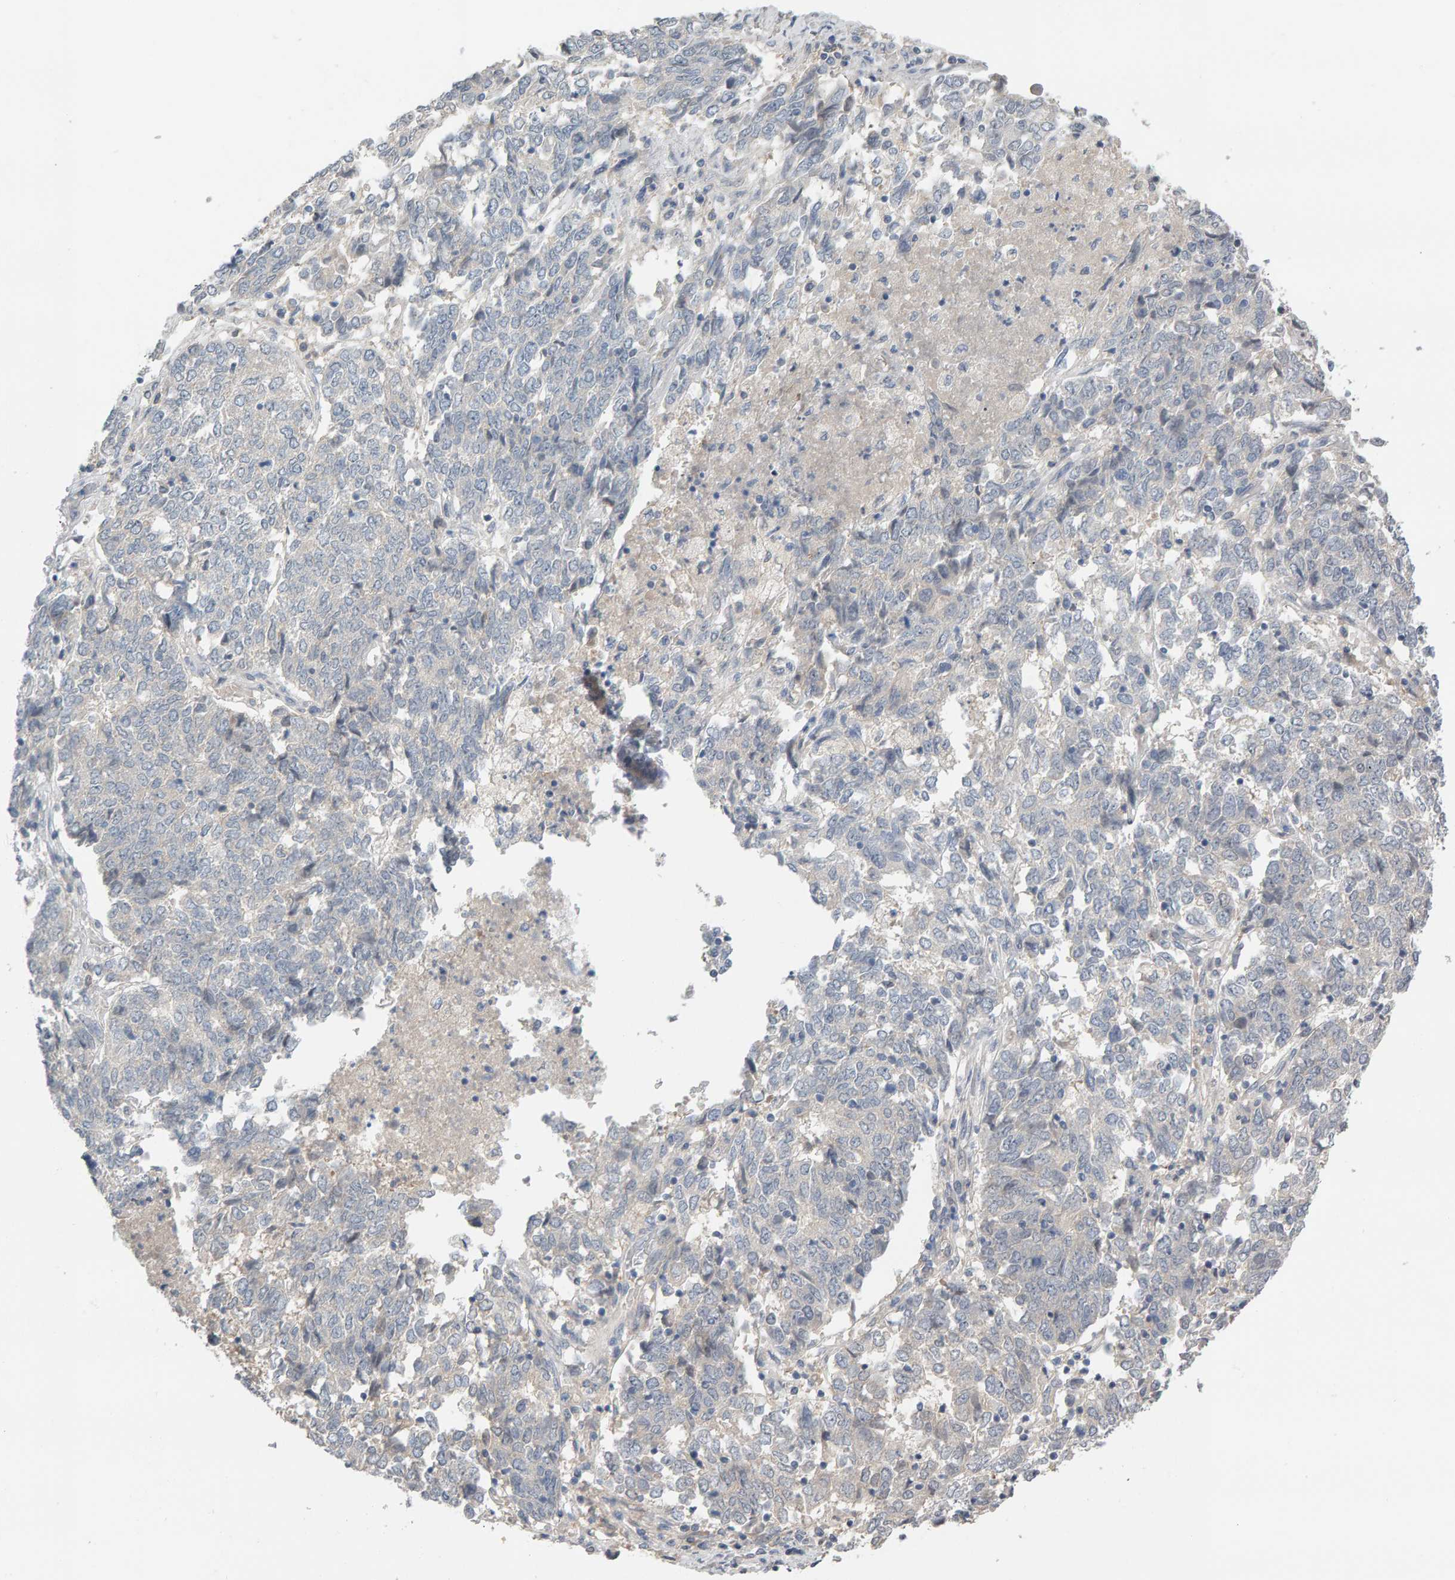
{"staining": {"intensity": "negative", "quantity": "none", "location": "none"}, "tissue": "endometrial cancer", "cell_type": "Tumor cells", "image_type": "cancer", "snomed": [{"axis": "morphology", "description": "Adenocarcinoma, NOS"}, {"axis": "topography", "description": "Endometrium"}], "caption": "Photomicrograph shows no significant protein positivity in tumor cells of endometrial cancer (adenocarcinoma).", "gene": "GFUS", "patient": {"sex": "female", "age": 80}}